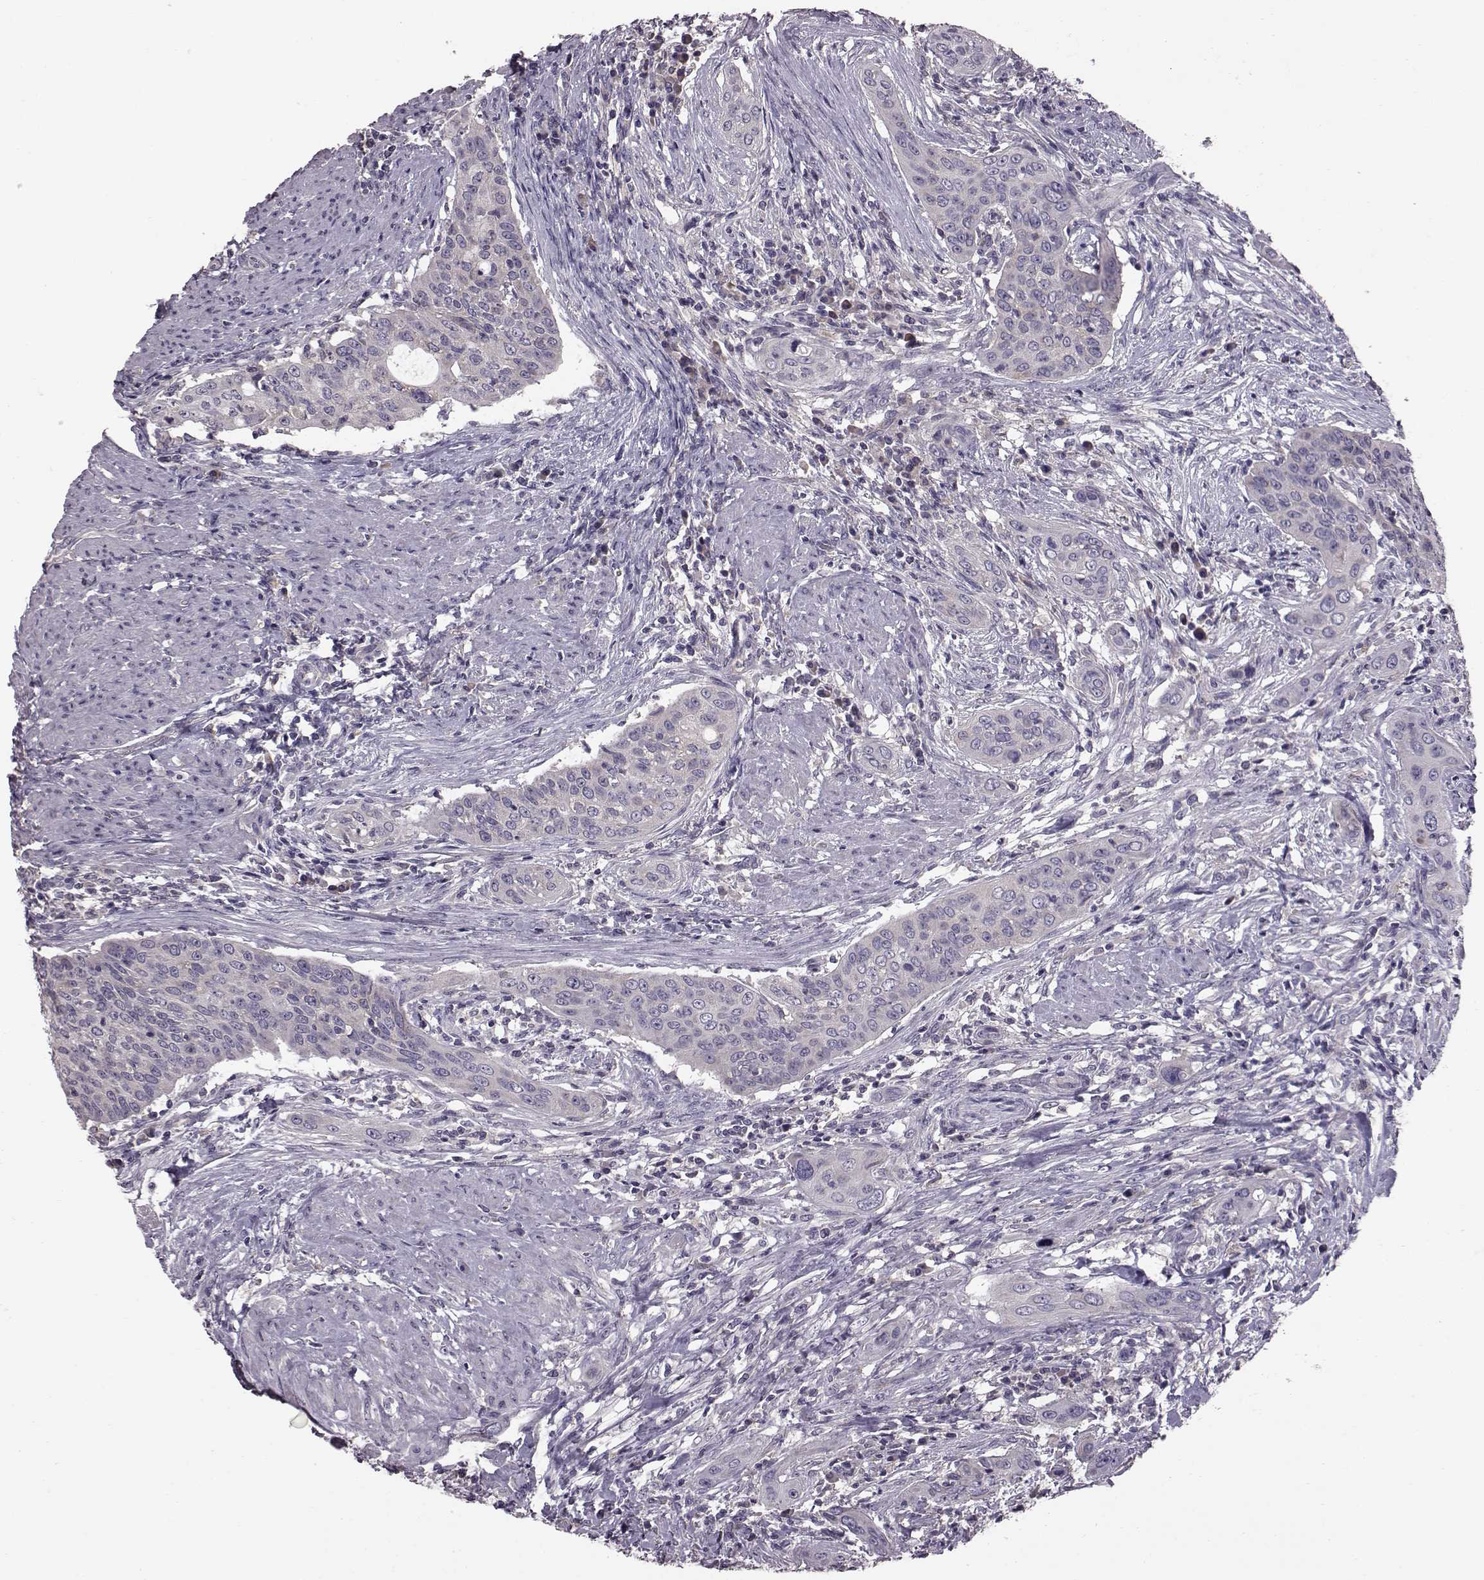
{"staining": {"intensity": "negative", "quantity": "none", "location": "none"}, "tissue": "urothelial cancer", "cell_type": "Tumor cells", "image_type": "cancer", "snomed": [{"axis": "morphology", "description": "Urothelial carcinoma, High grade"}, {"axis": "topography", "description": "Urinary bladder"}], "caption": "Immunohistochemical staining of human high-grade urothelial carcinoma displays no significant staining in tumor cells. The staining was performed using DAB (3,3'-diaminobenzidine) to visualize the protein expression in brown, while the nuclei were stained in blue with hematoxylin (Magnification: 20x).", "gene": "ADGRG2", "patient": {"sex": "male", "age": 82}}